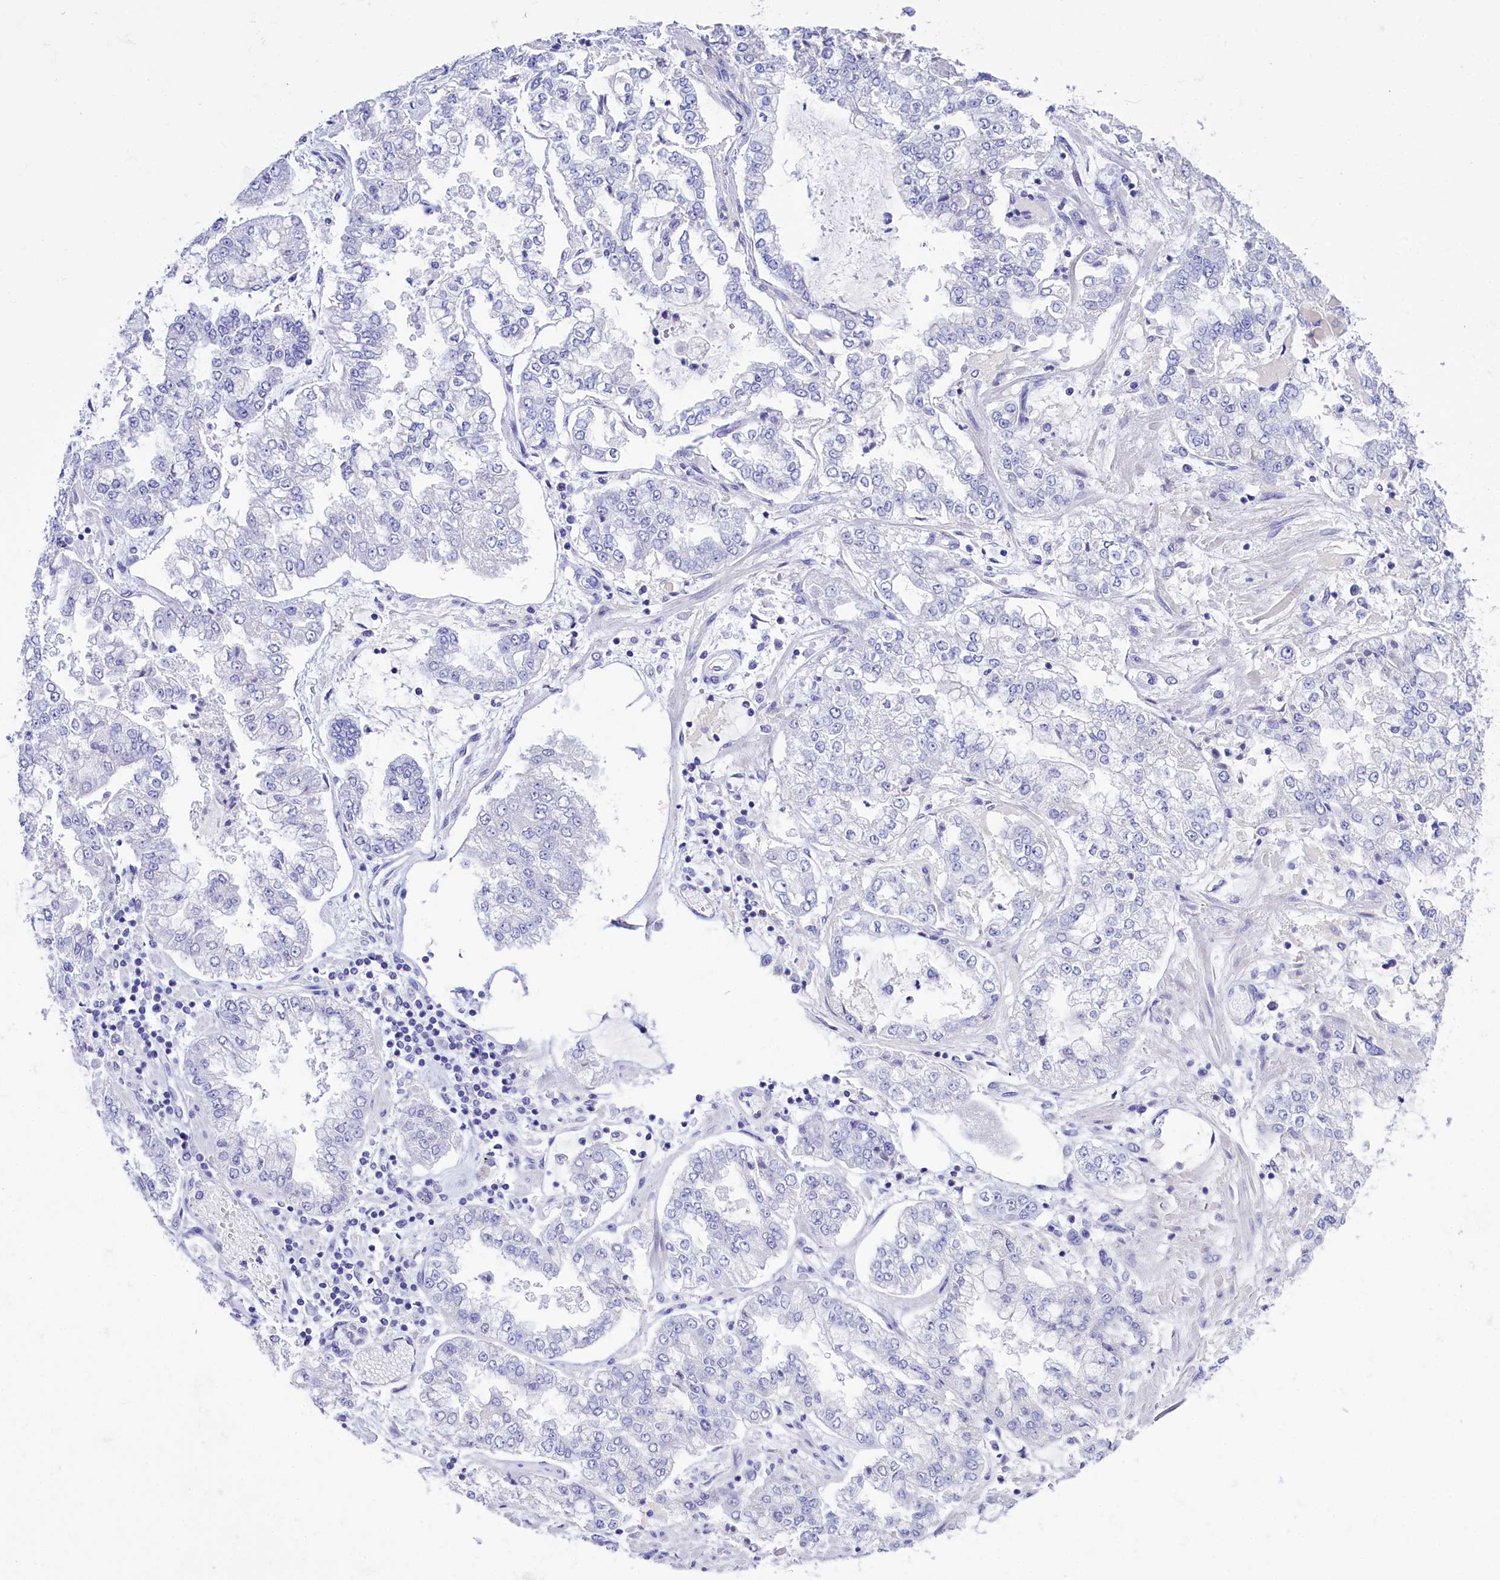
{"staining": {"intensity": "negative", "quantity": "none", "location": "none"}, "tissue": "stomach cancer", "cell_type": "Tumor cells", "image_type": "cancer", "snomed": [{"axis": "morphology", "description": "Adenocarcinoma, NOS"}, {"axis": "topography", "description": "Stomach"}], "caption": "IHC photomicrograph of neoplastic tissue: human adenocarcinoma (stomach) stained with DAB (3,3'-diaminobenzidine) demonstrates no significant protein positivity in tumor cells. (DAB (3,3'-diaminobenzidine) immunohistochemistry (IHC), high magnification).", "gene": "TTC36", "patient": {"sex": "male", "age": 76}}